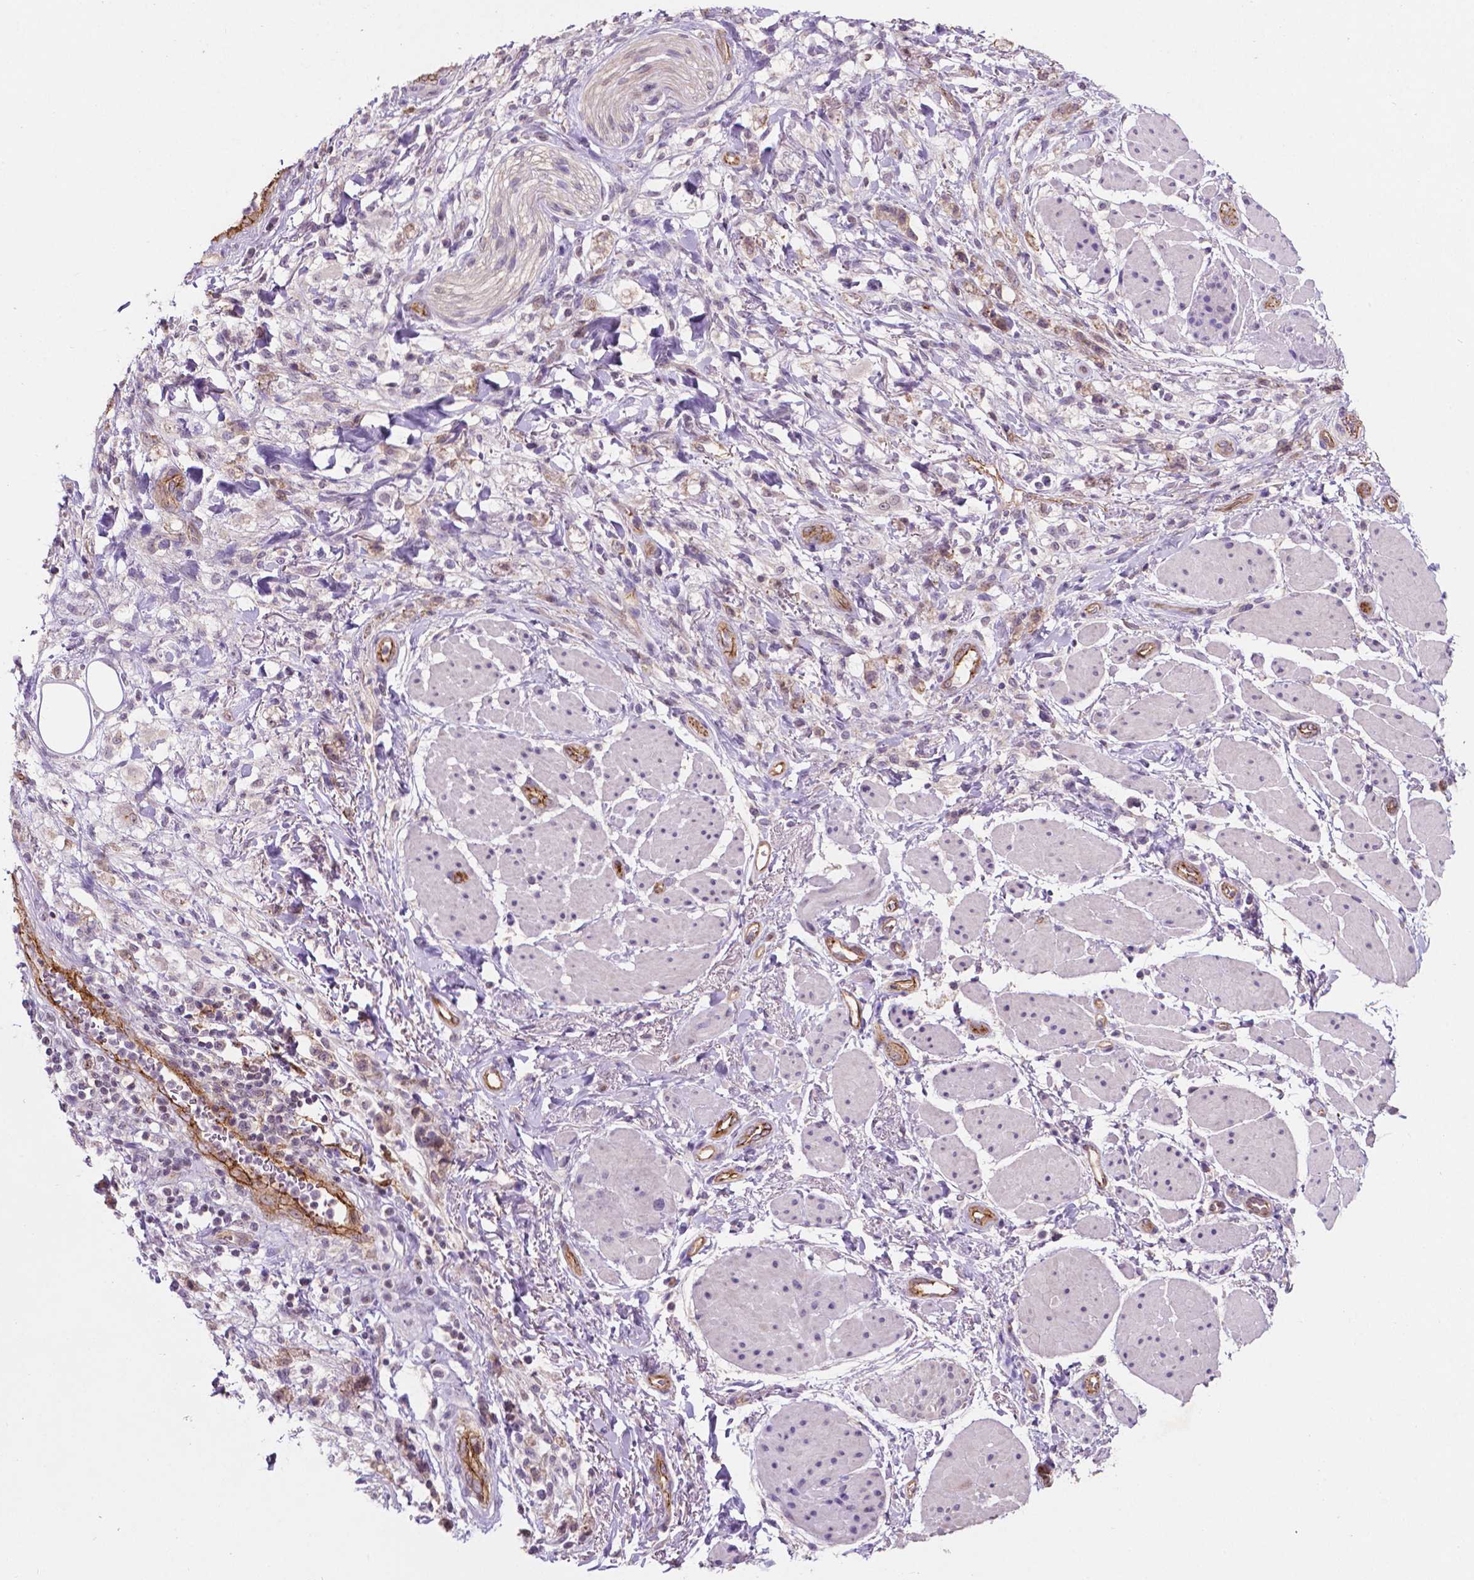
{"staining": {"intensity": "negative", "quantity": "none", "location": "none"}, "tissue": "stomach cancer", "cell_type": "Tumor cells", "image_type": "cancer", "snomed": [{"axis": "morphology", "description": "Adenocarcinoma, NOS"}, {"axis": "topography", "description": "Stomach"}], "caption": "Immunohistochemistry image of neoplastic tissue: human adenocarcinoma (stomach) stained with DAB exhibits no significant protein expression in tumor cells. (Immunohistochemistry, brightfield microscopy, high magnification).", "gene": "ARL5C", "patient": {"sex": "female", "age": 60}}